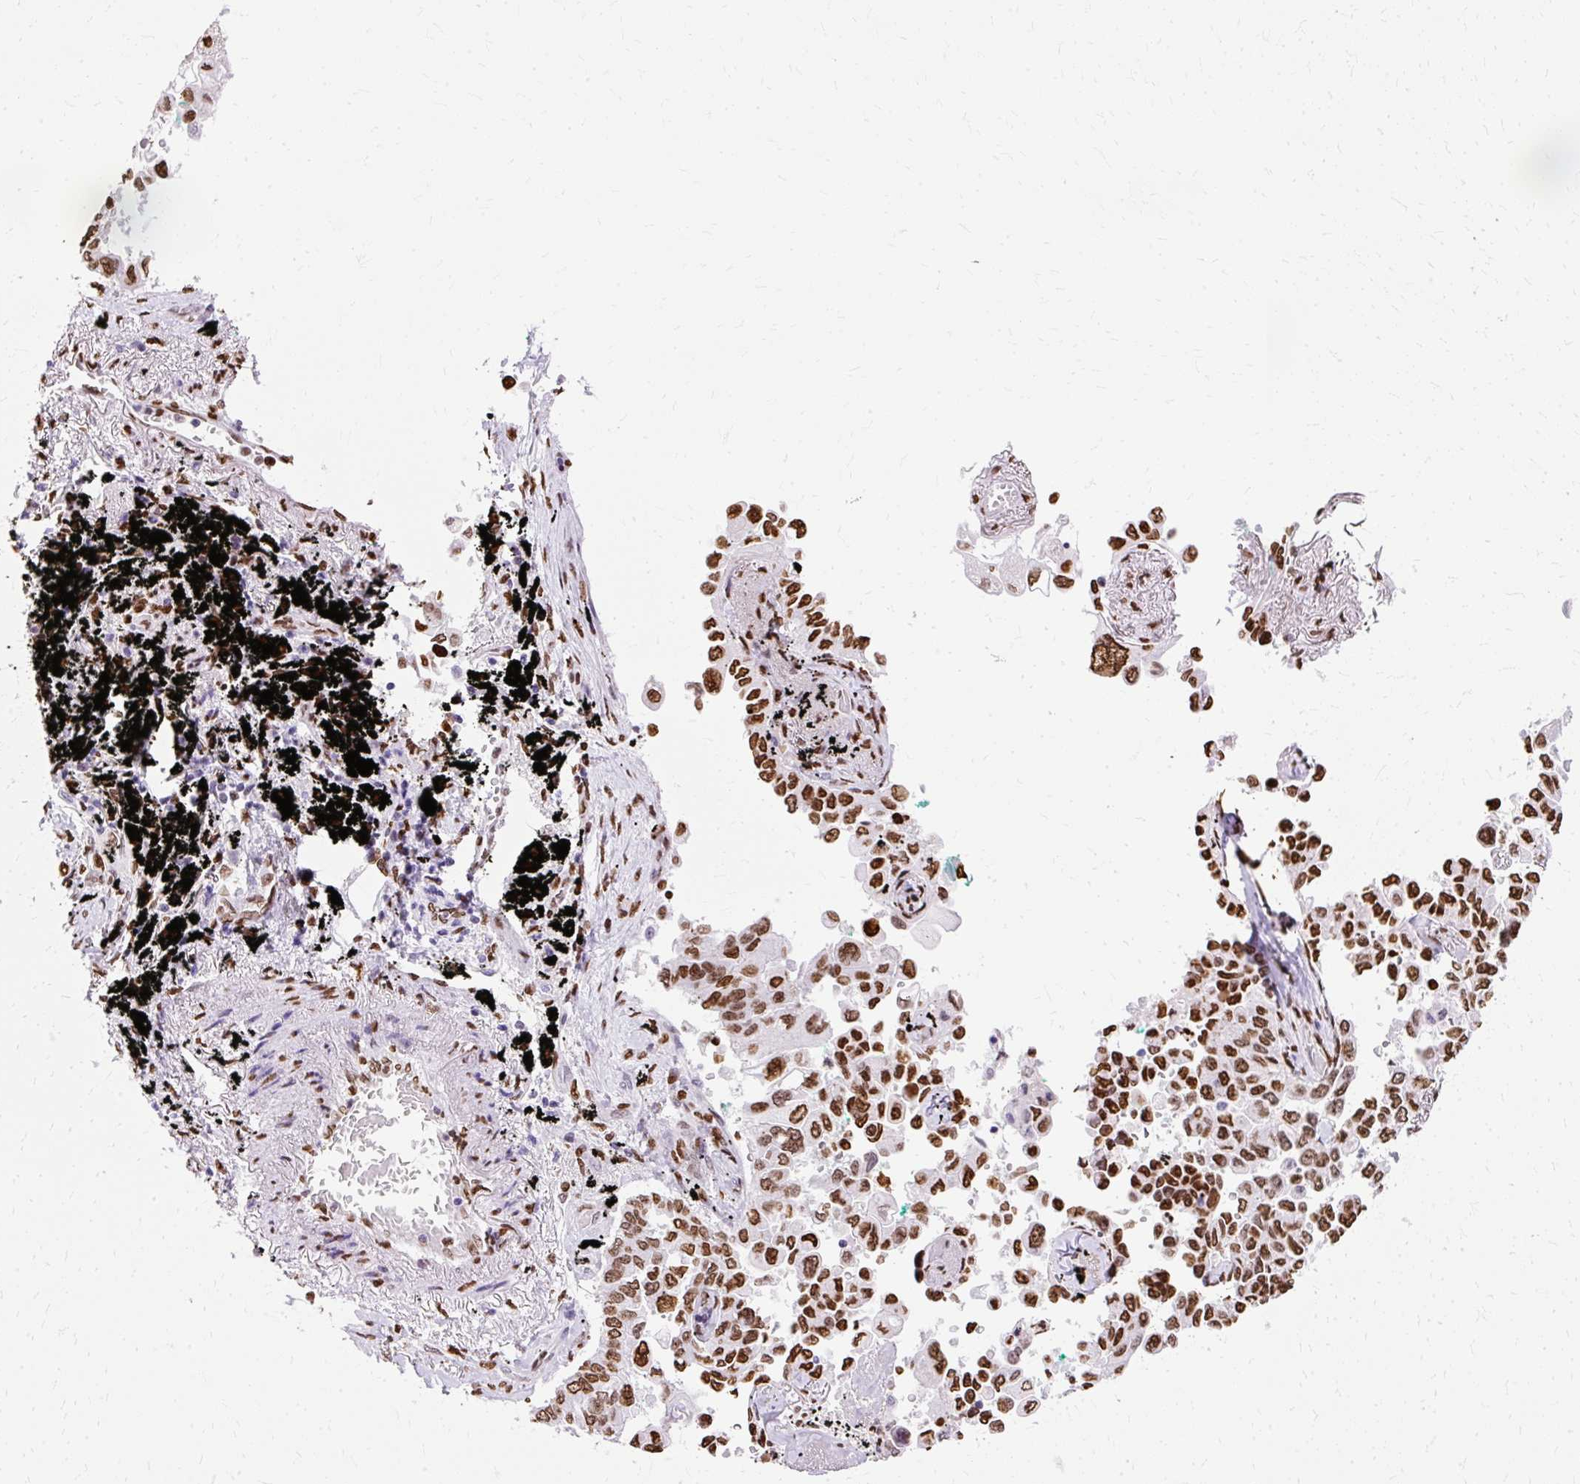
{"staining": {"intensity": "strong", "quantity": ">75%", "location": "nuclear"}, "tissue": "lung cancer", "cell_type": "Tumor cells", "image_type": "cancer", "snomed": [{"axis": "morphology", "description": "Adenocarcinoma, NOS"}, {"axis": "topography", "description": "Lung"}], "caption": "Protein expression analysis of lung adenocarcinoma exhibits strong nuclear expression in approximately >75% of tumor cells.", "gene": "TMEM184C", "patient": {"sex": "female", "age": 67}}